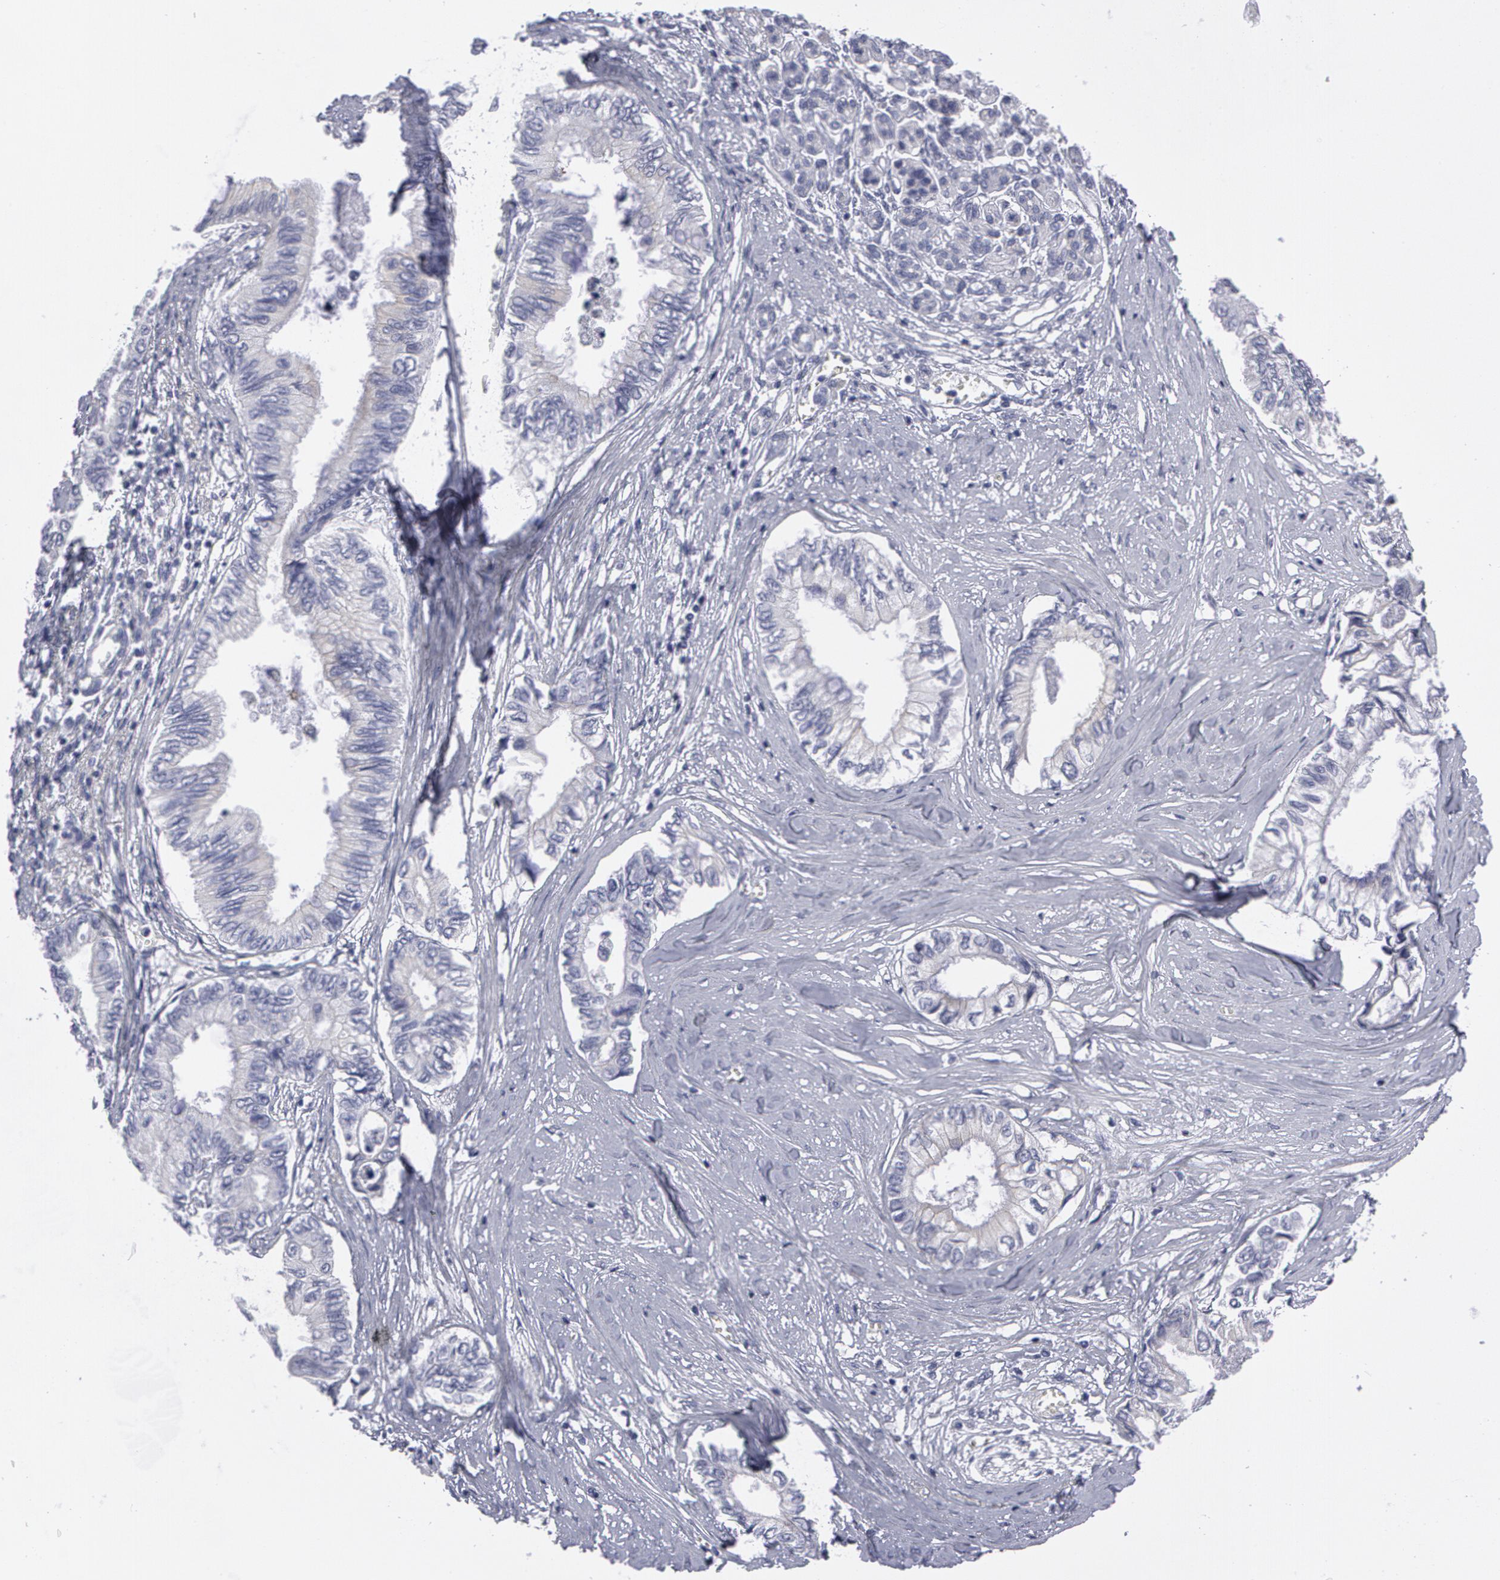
{"staining": {"intensity": "negative", "quantity": "none", "location": "none"}, "tissue": "pancreatic cancer", "cell_type": "Tumor cells", "image_type": "cancer", "snomed": [{"axis": "morphology", "description": "Adenocarcinoma, NOS"}, {"axis": "topography", "description": "Pancreas"}], "caption": "Tumor cells are negative for brown protein staining in pancreatic cancer (adenocarcinoma).", "gene": "SMC1B", "patient": {"sex": "female", "age": 66}}